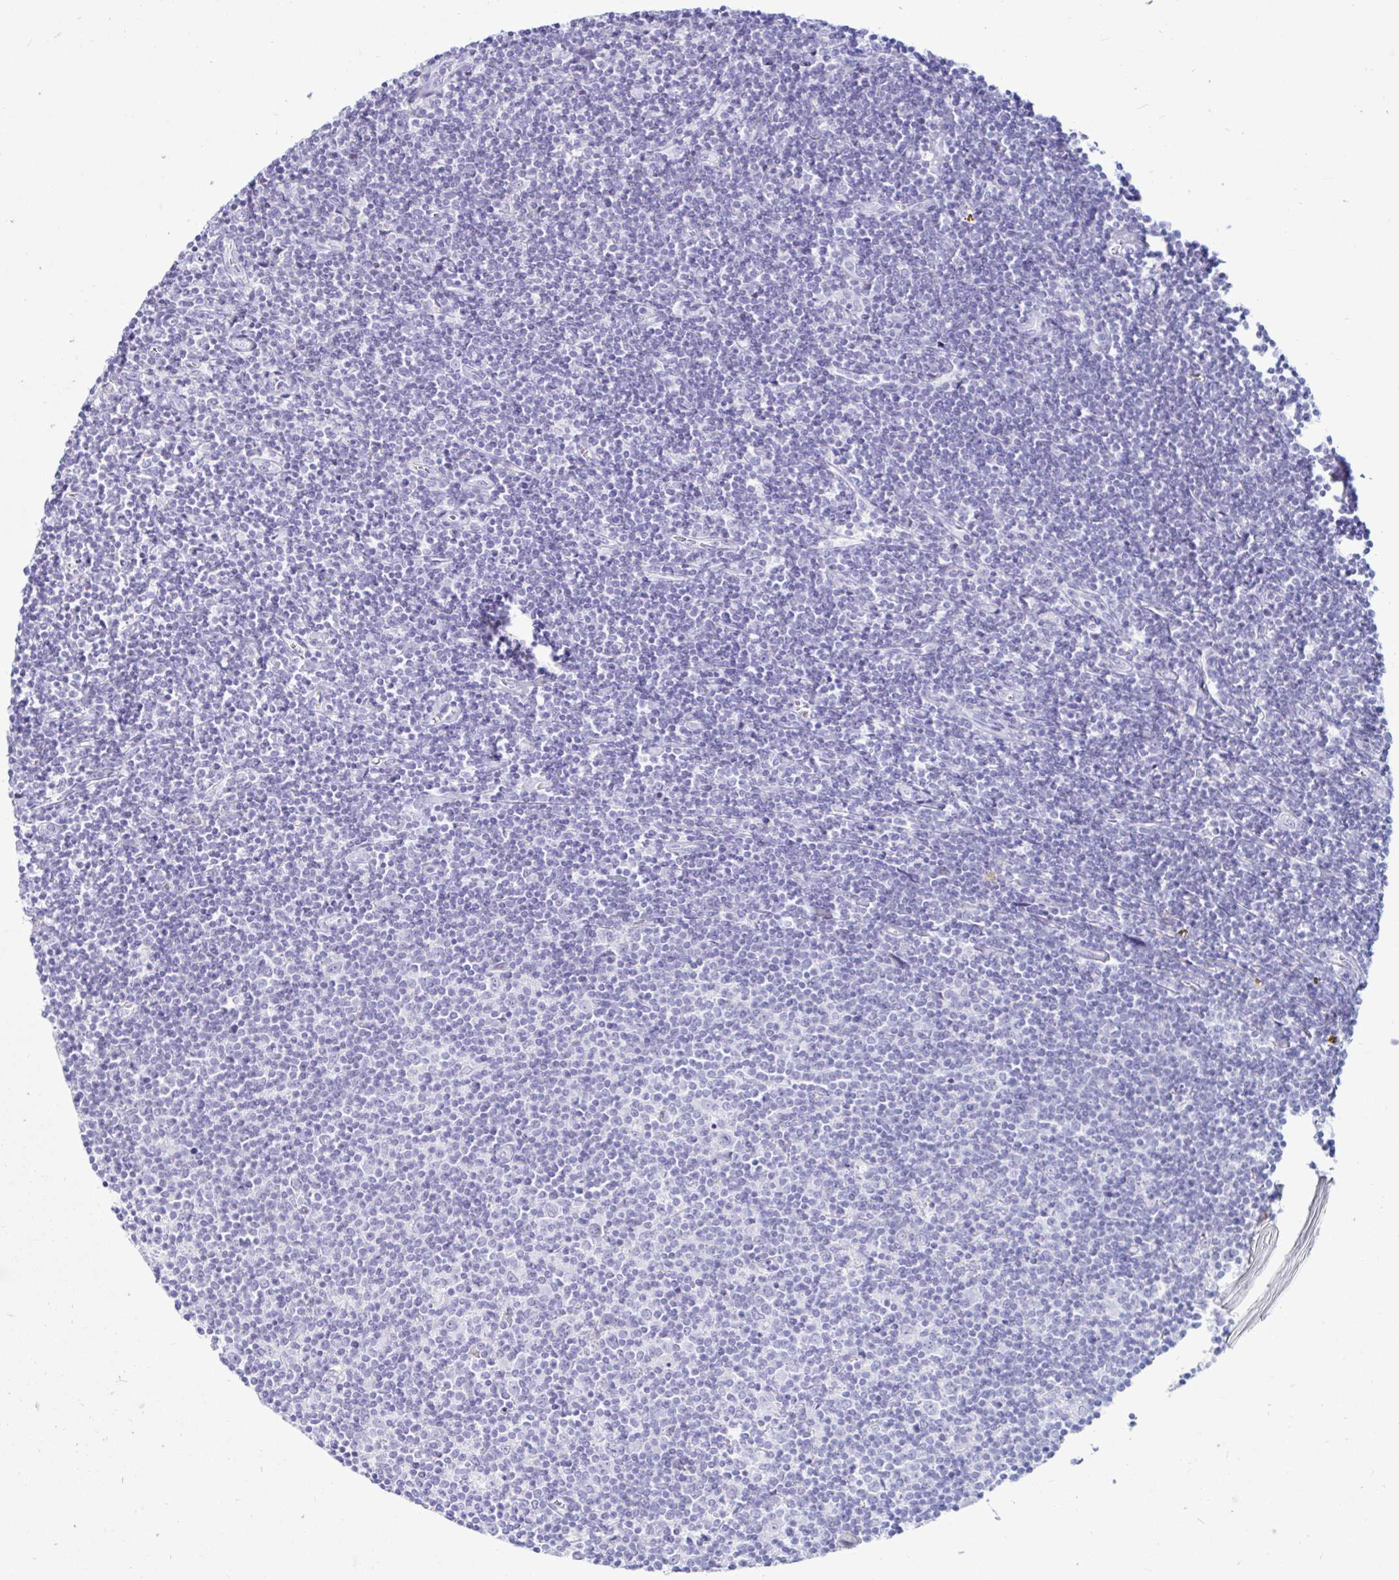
{"staining": {"intensity": "negative", "quantity": "none", "location": "none"}, "tissue": "lymphoma", "cell_type": "Tumor cells", "image_type": "cancer", "snomed": [{"axis": "morphology", "description": "Hodgkin's disease, NOS"}, {"axis": "topography", "description": "Lymph node"}], "caption": "A photomicrograph of human lymphoma is negative for staining in tumor cells.", "gene": "BEST1", "patient": {"sex": "male", "age": 40}}